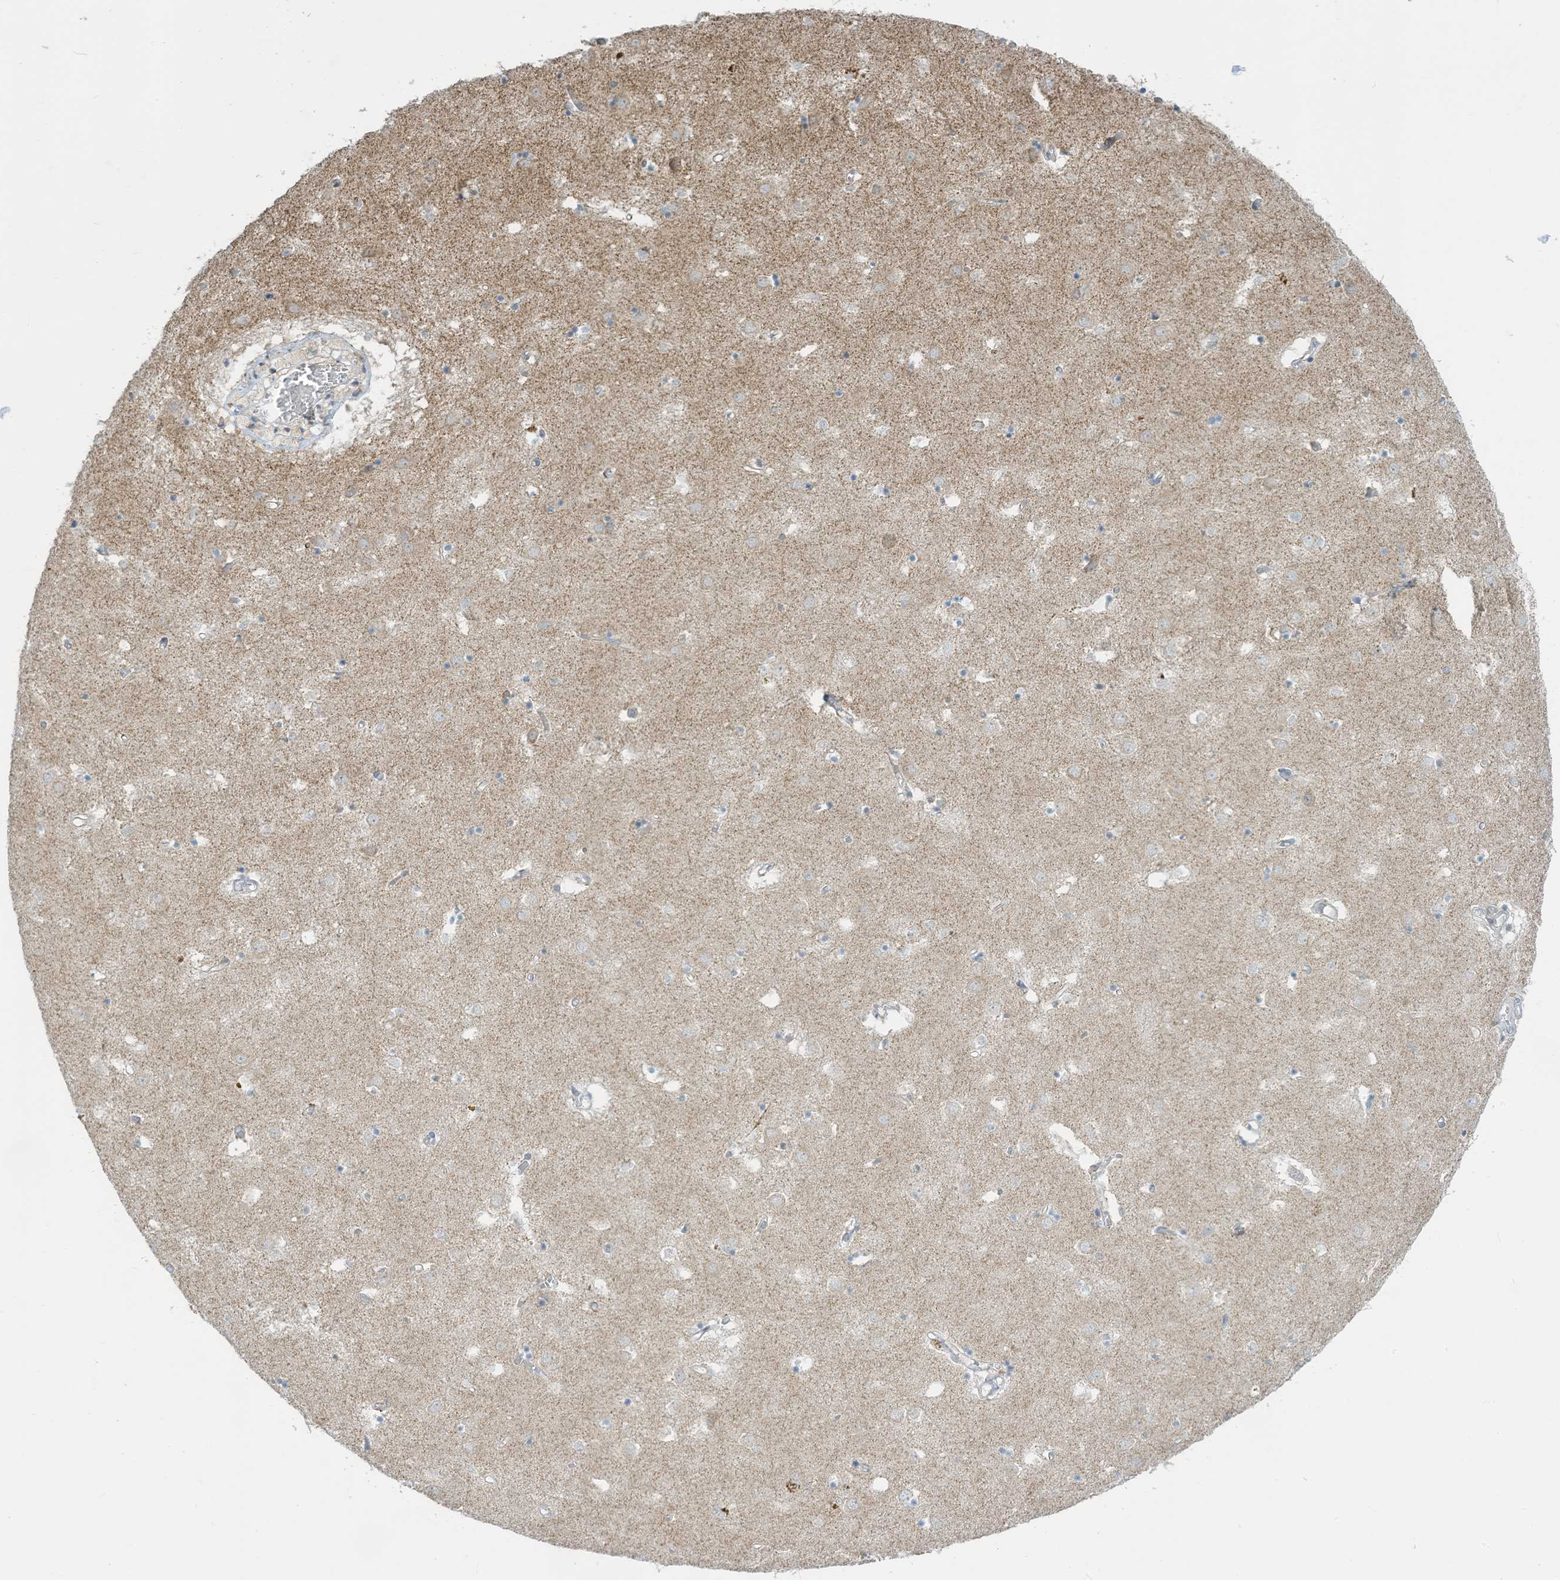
{"staining": {"intensity": "negative", "quantity": "none", "location": "none"}, "tissue": "caudate", "cell_type": "Glial cells", "image_type": "normal", "snomed": [{"axis": "morphology", "description": "Normal tissue, NOS"}, {"axis": "topography", "description": "Lateral ventricle wall"}], "caption": "Histopathology image shows no significant protein expression in glial cells of unremarkable caudate. (Brightfield microscopy of DAB (3,3'-diaminobenzidine) IHC at high magnification).", "gene": "PARVG", "patient": {"sex": "male", "age": 70}}